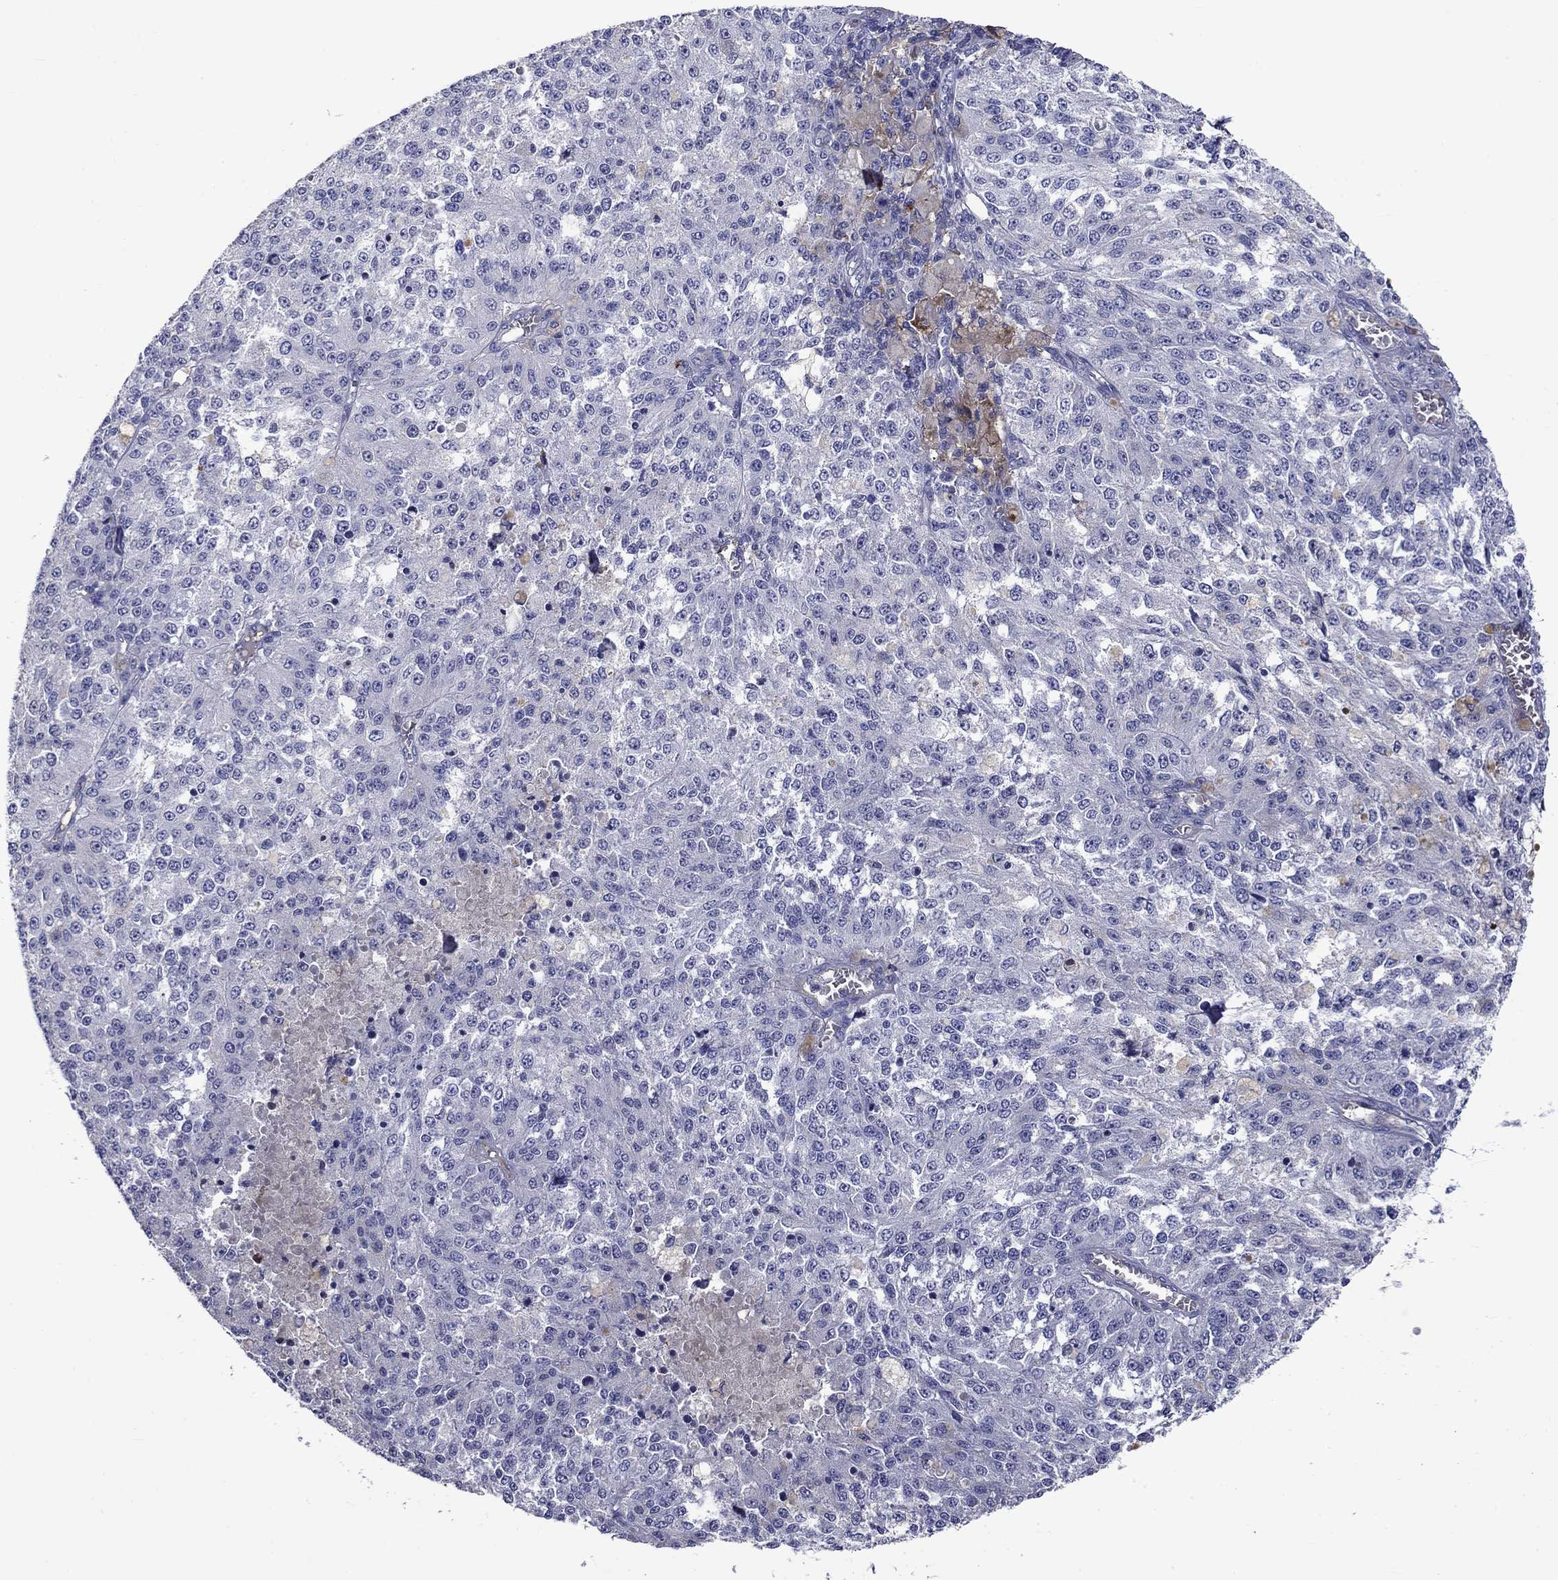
{"staining": {"intensity": "negative", "quantity": "none", "location": "none"}, "tissue": "melanoma", "cell_type": "Tumor cells", "image_type": "cancer", "snomed": [{"axis": "morphology", "description": "Malignant melanoma, Metastatic site"}, {"axis": "topography", "description": "Lymph node"}], "caption": "A histopathology image of melanoma stained for a protein exhibits no brown staining in tumor cells. The staining was performed using DAB (3,3'-diaminobenzidine) to visualize the protein expression in brown, while the nuclei were stained in blue with hematoxylin (Magnification: 20x).", "gene": "CNDP1", "patient": {"sex": "female", "age": 64}}